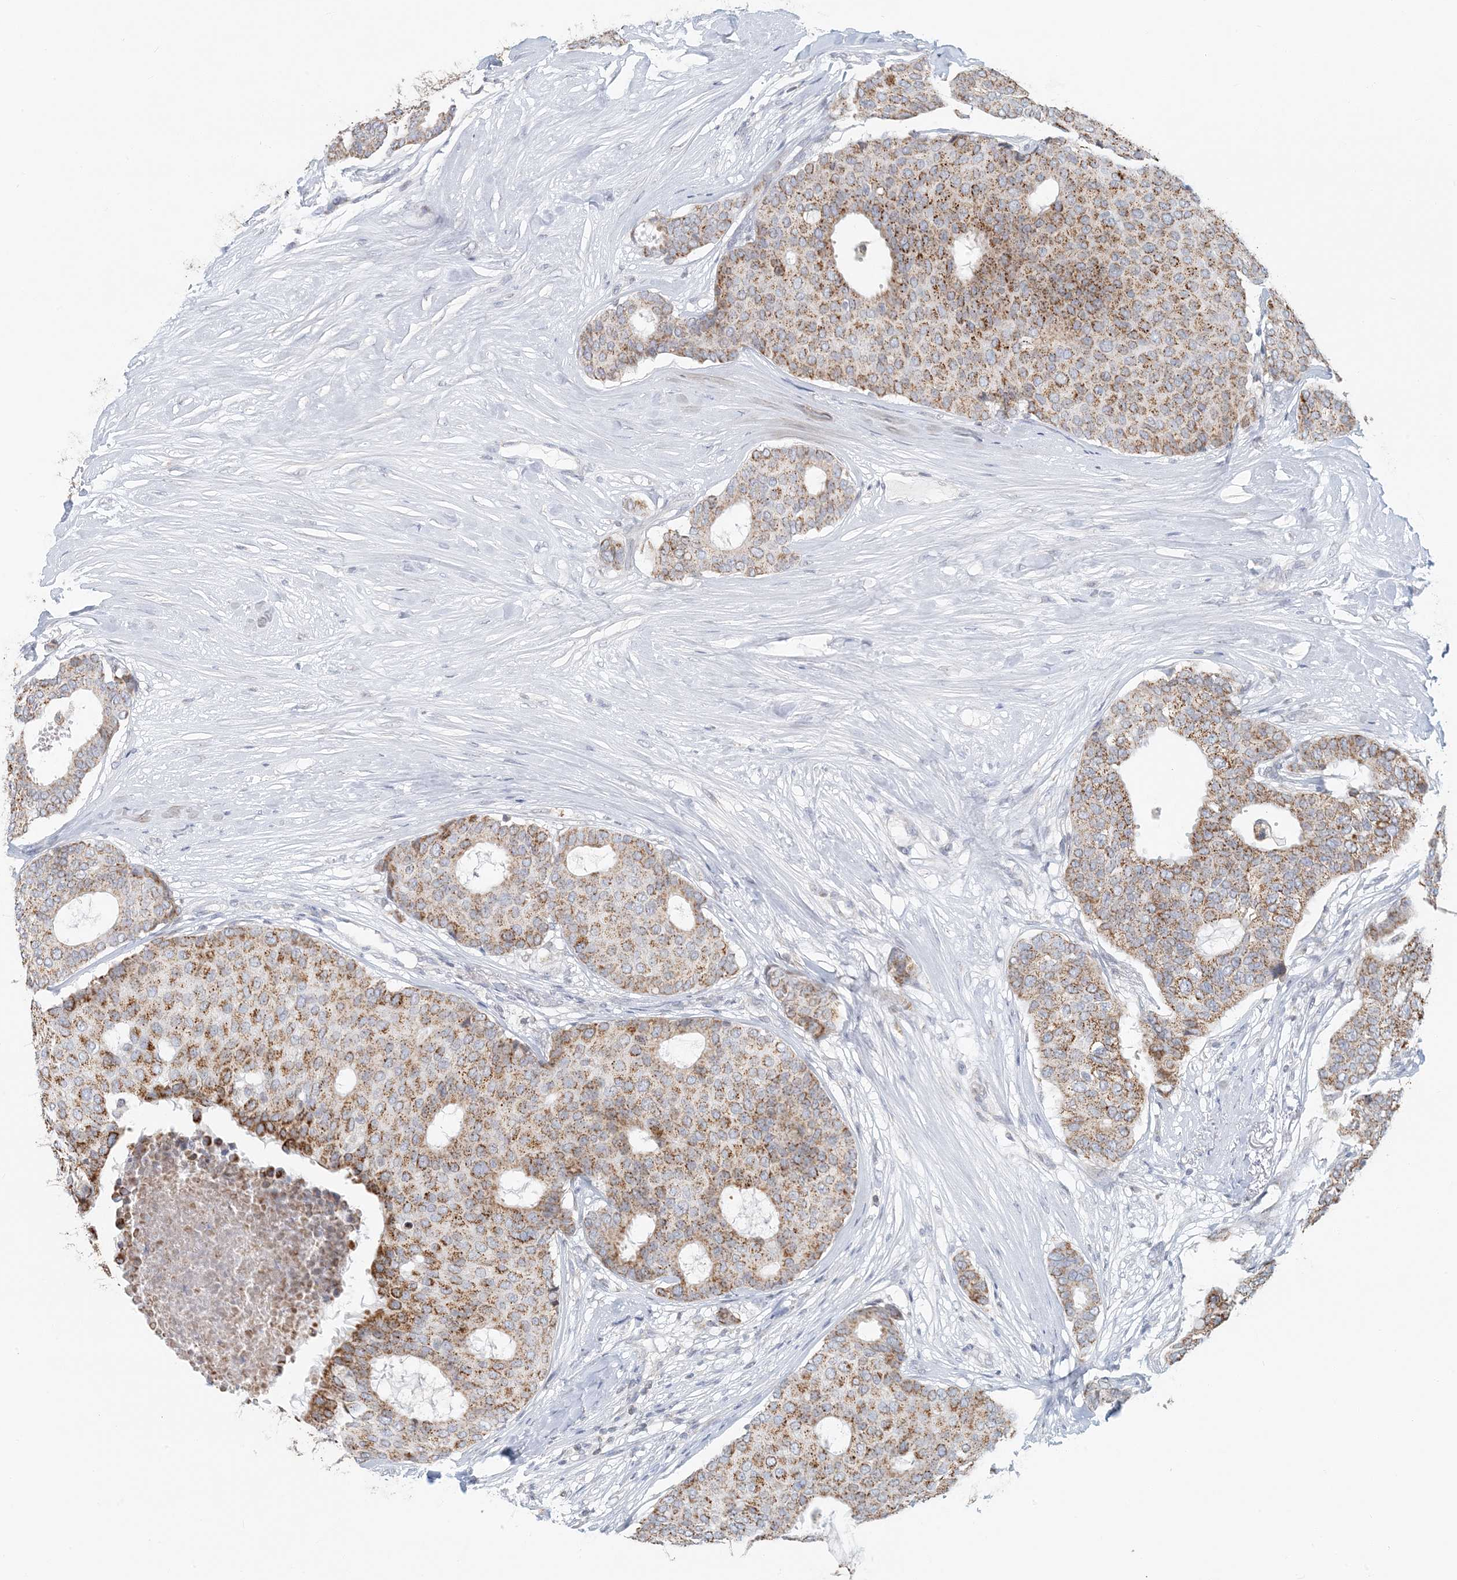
{"staining": {"intensity": "moderate", "quantity": ">75%", "location": "cytoplasmic/membranous"}, "tissue": "breast cancer", "cell_type": "Tumor cells", "image_type": "cancer", "snomed": [{"axis": "morphology", "description": "Duct carcinoma"}, {"axis": "topography", "description": "Breast"}], "caption": "A brown stain labels moderate cytoplasmic/membranous expression of a protein in breast cancer (infiltrating ductal carcinoma) tumor cells.", "gene": "BDH1", "patient": {"sex": "female", "age": 75}}